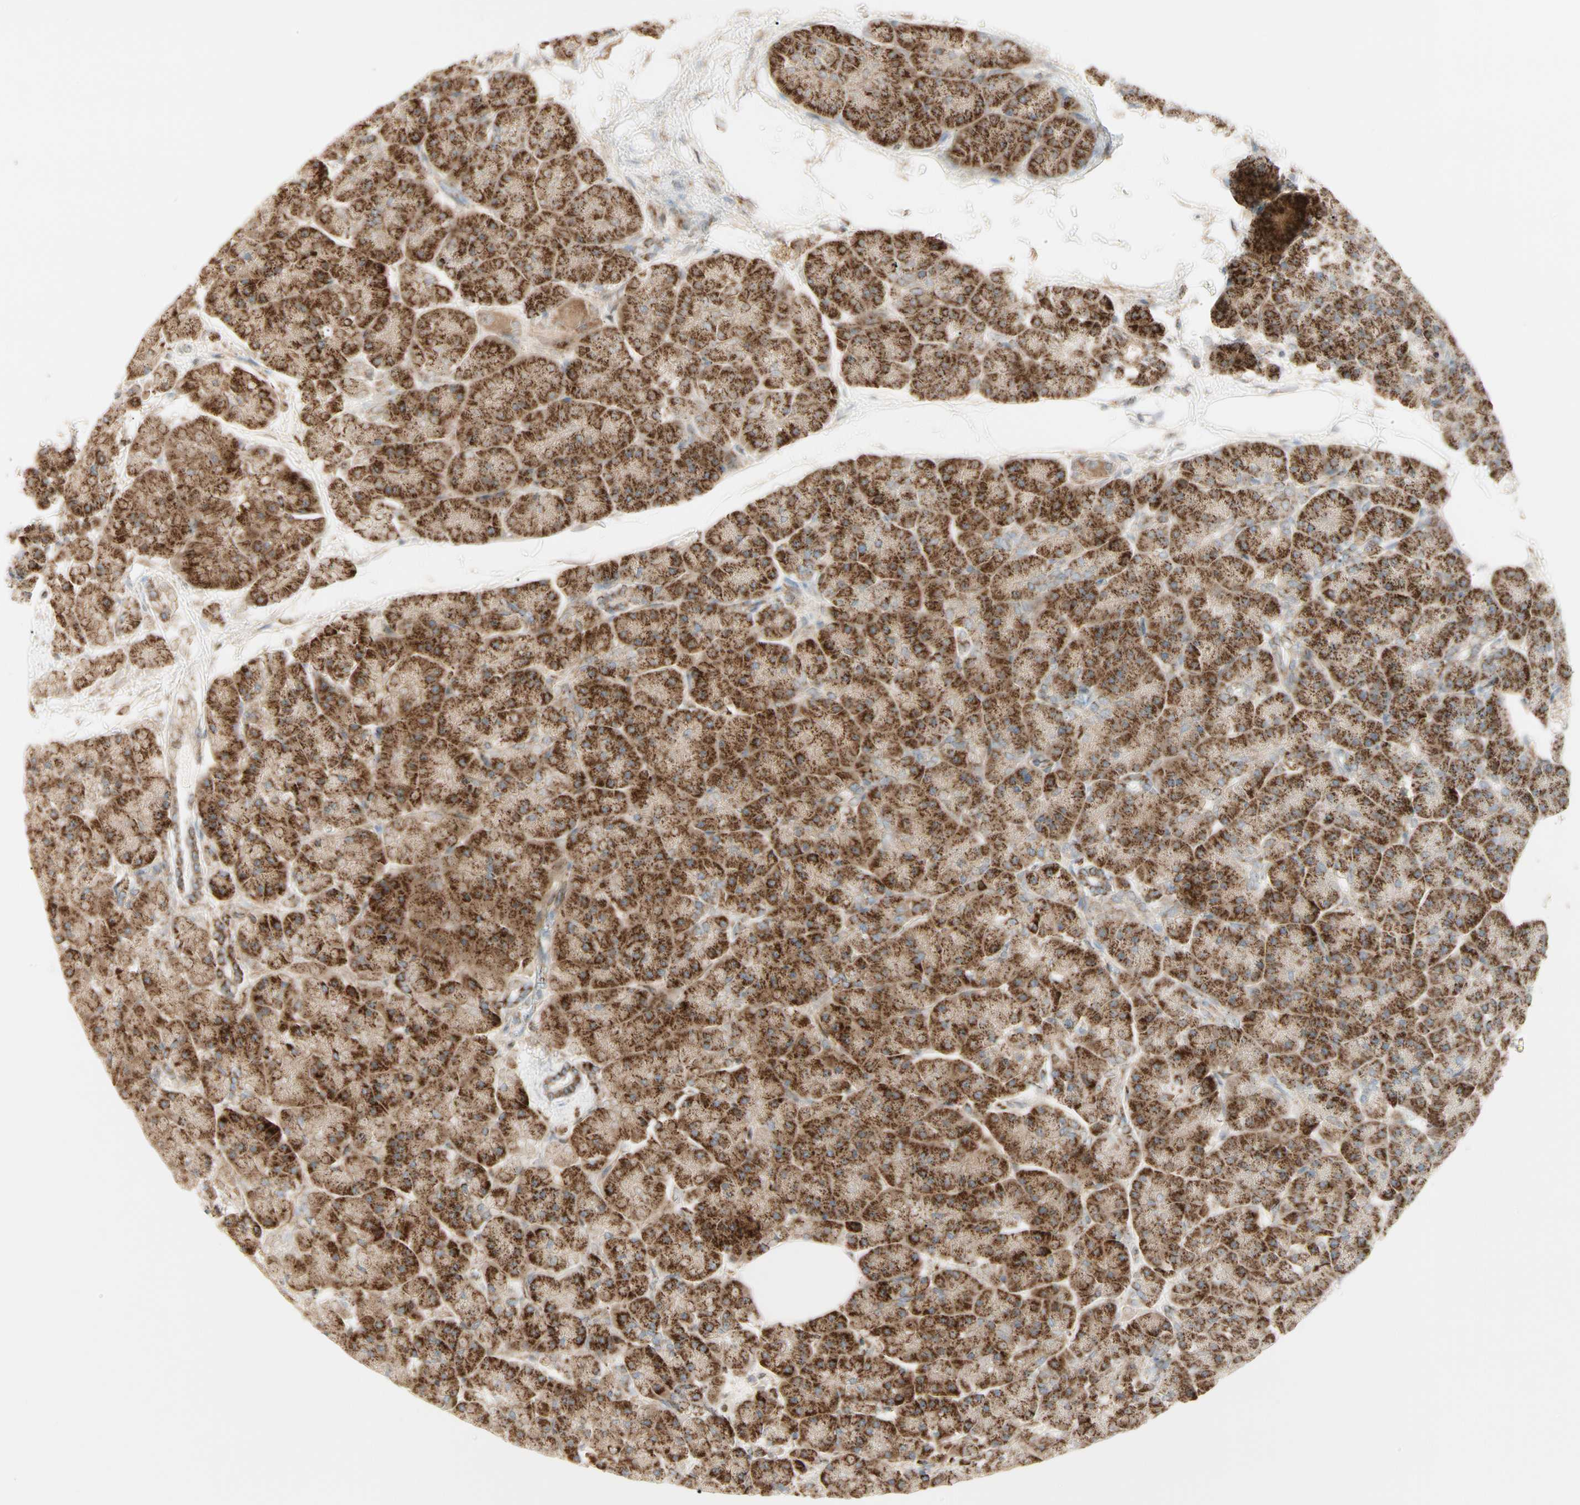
{"staining": {"intensity": "strong", "quantity": ">75%", "location": "cytoplasmic/membranous"}, "tissue": "pancreas", "cell_type": "Exocrine glandular cells", "image_type": "normal", "snomed": [{"axis": "morphology", "description": "Normal tissue, NOS"}, {"axis": "topography", "description": "Pancreas"}], "caption": "Immunohistochemistry (IHC) histopathology image of benign pancreas: human pancreas stained using immunohistochemistry exhibits high levels of strong protein expression localized specifically in the cytoplasmic/membranous of exocrine glandular cells, appearing as a cytoplasmic/membranous brown color.", "gene": "TBC1D10A", "patient": {"sex": "female", "age": 70}}